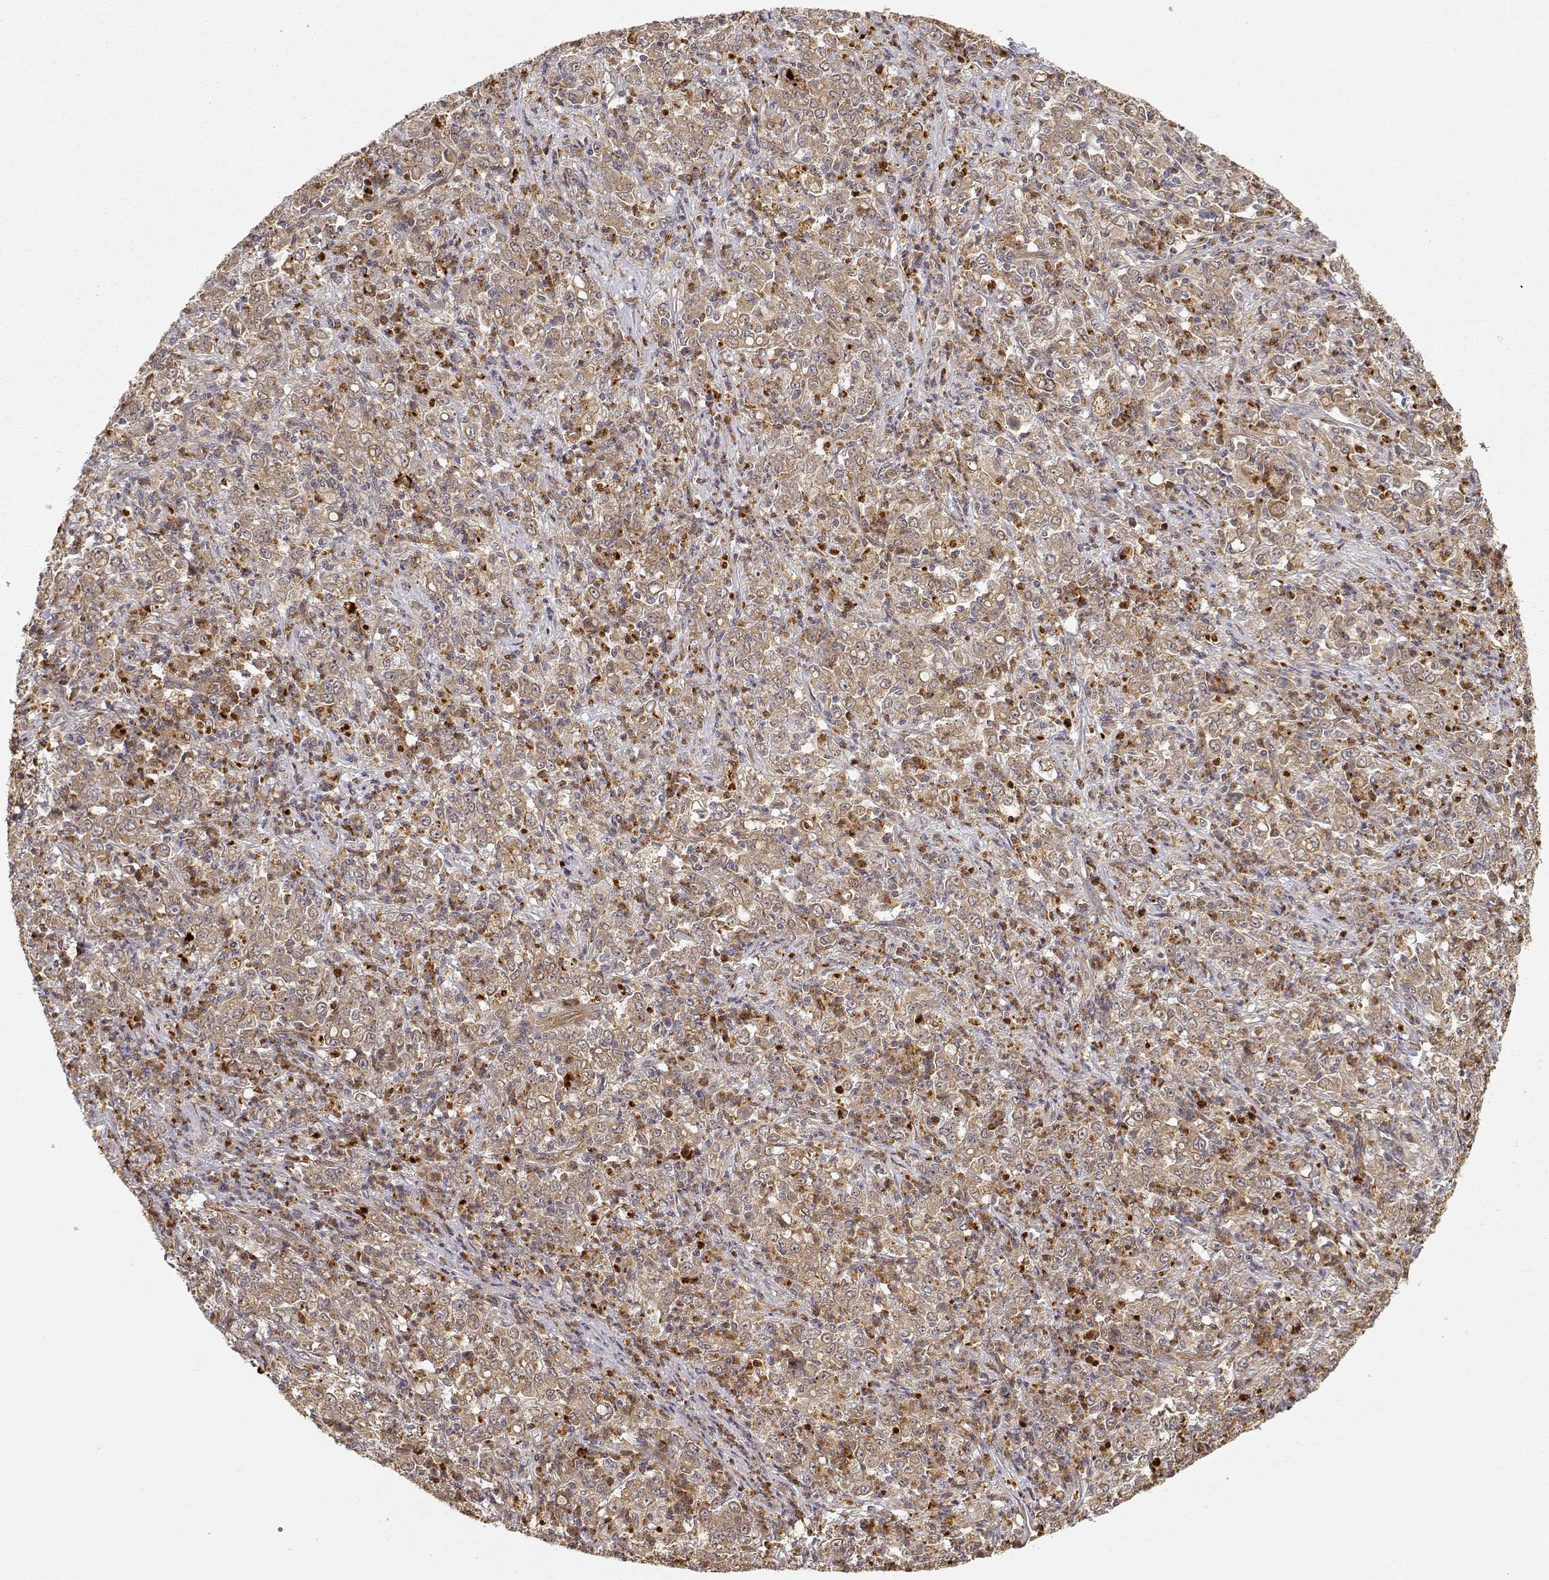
{"staining": {"intensity": "weak", "quantity": ">75%", "location": "cytoplasmic/membranous"}, "tissue": "stomach cancer", "cell_type": "Tumor cells", "image_type": "cancer", "snomed": [{"axis": "morphology", "description": "Adenocarcinoma, NOS"}, {"axis": "topography", "description": "Stomach, lower"}], "caption": "IHC staining of stomach cancer (adenocarcinoma), which displays low levels of weak cytoplasmic/membranous positivity in about >75% of tumor cells indicating weak cytoplasmic/membranous protein staining. The staining was performed using DAB (brown) for protein detection and nuclei were counterstained in hematoxylin (blue).", "gene": "CDK5RAP2", "patient": {"sex": "female", "age": 71}}